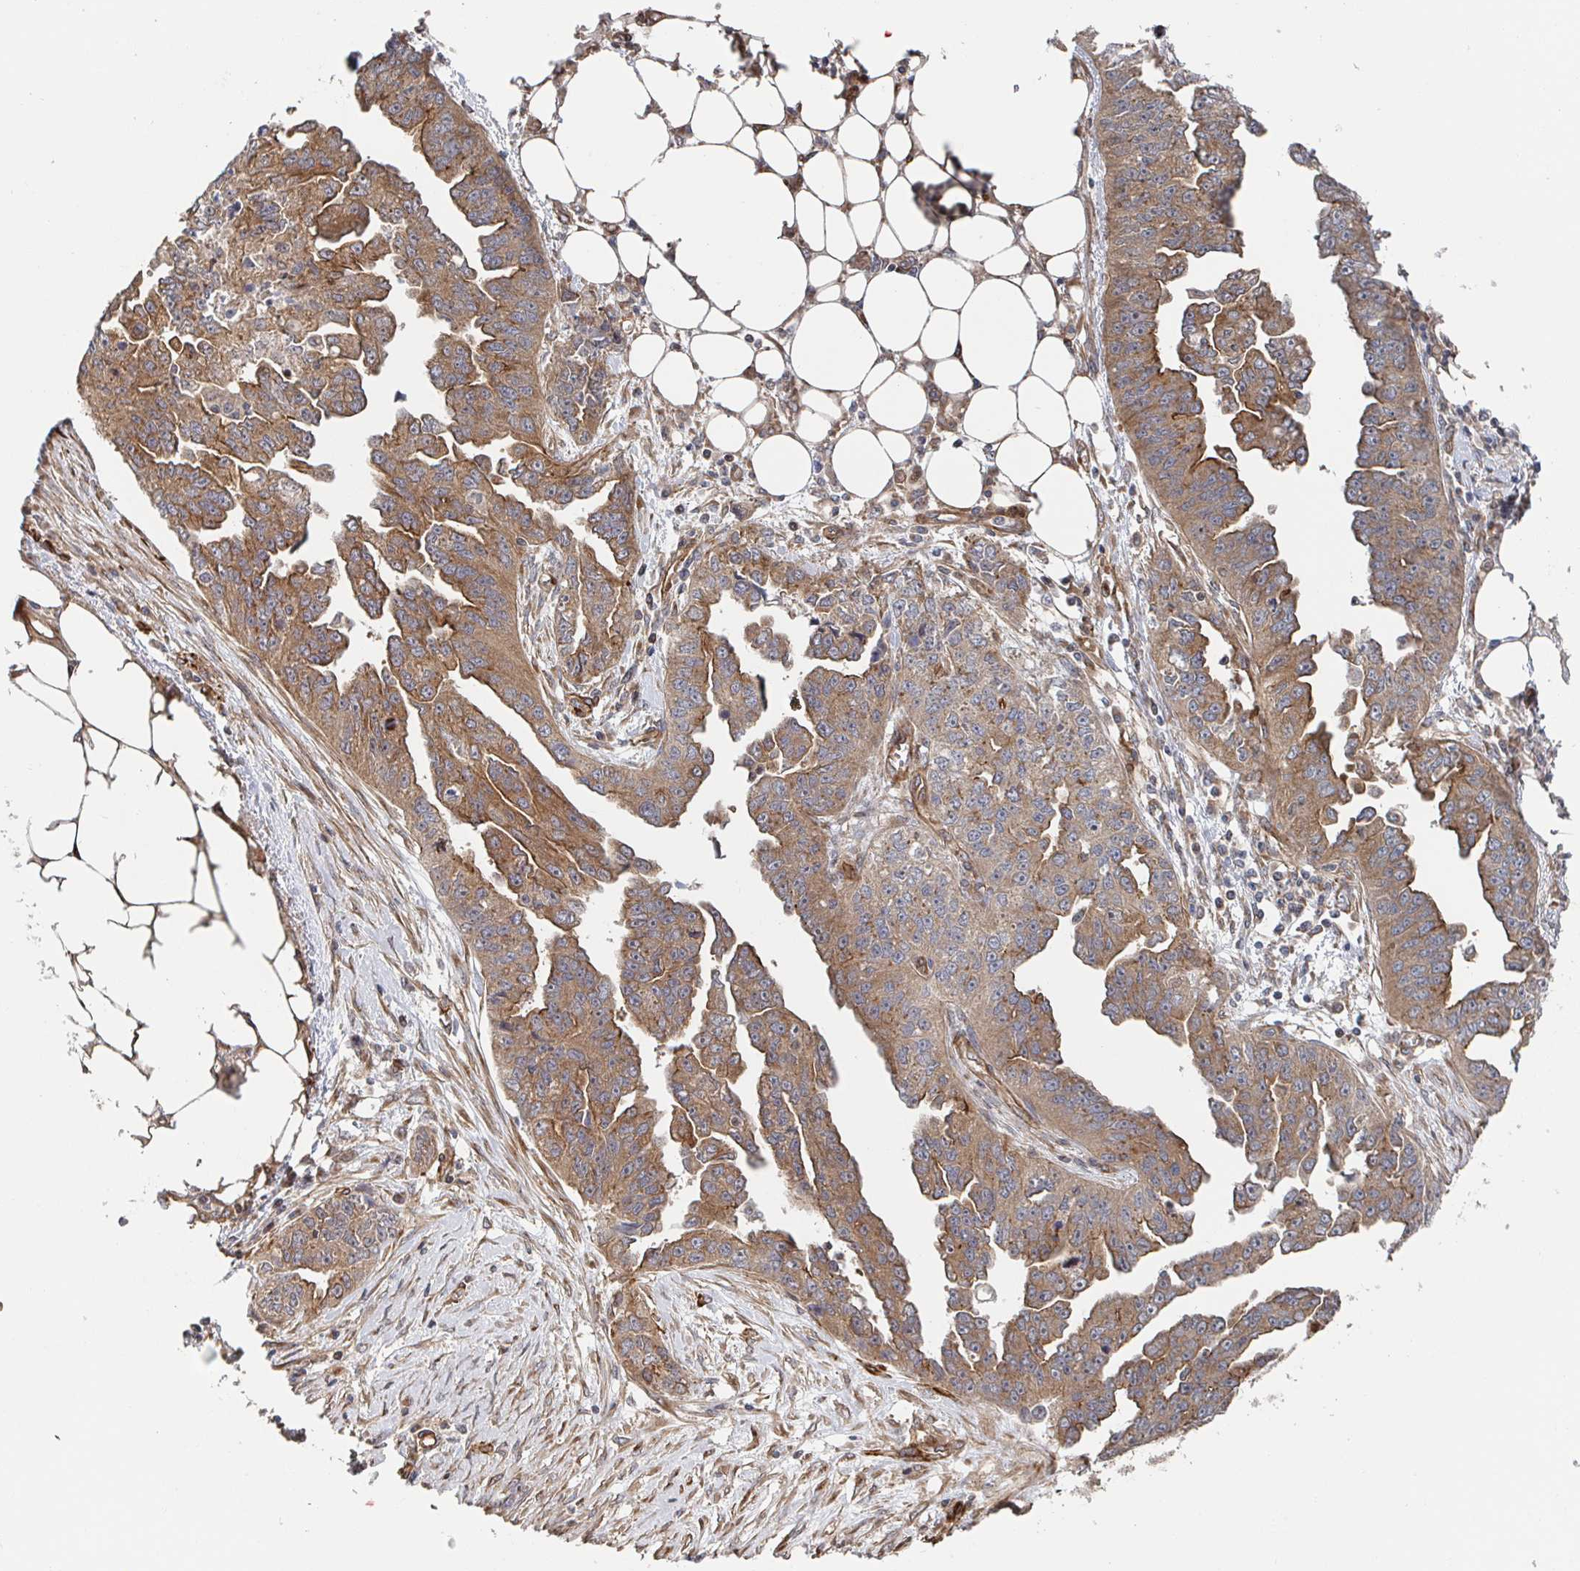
{"staining": {"intensity": "moderate", "quantity": ">75%", "location": "cytoplasmic/membranous"}, "tissue": "ovarian cancer", "cell_type": "Tumor cells", "image_type": "cancer", "snomed": [{"axis": "morphology", "description": "Cystadenocarcinoma, serous, NOS"}, {"axis": "topography", "description": "Ovary"}], "caption": "High-magnification brightfield microscopy of ovarian cancer (serous cystadenocarcinoma) stained with DAB (3,3'-diaminobenzidine) (brown) and counterstained with hematoxylin (blue). tumor cells exhibit moderate cytoplasmic/membranous positivity is appreciated in approximately>75% of cells.", "gene": "DVL3", "patient": {"sex": "female", "age": 75}}